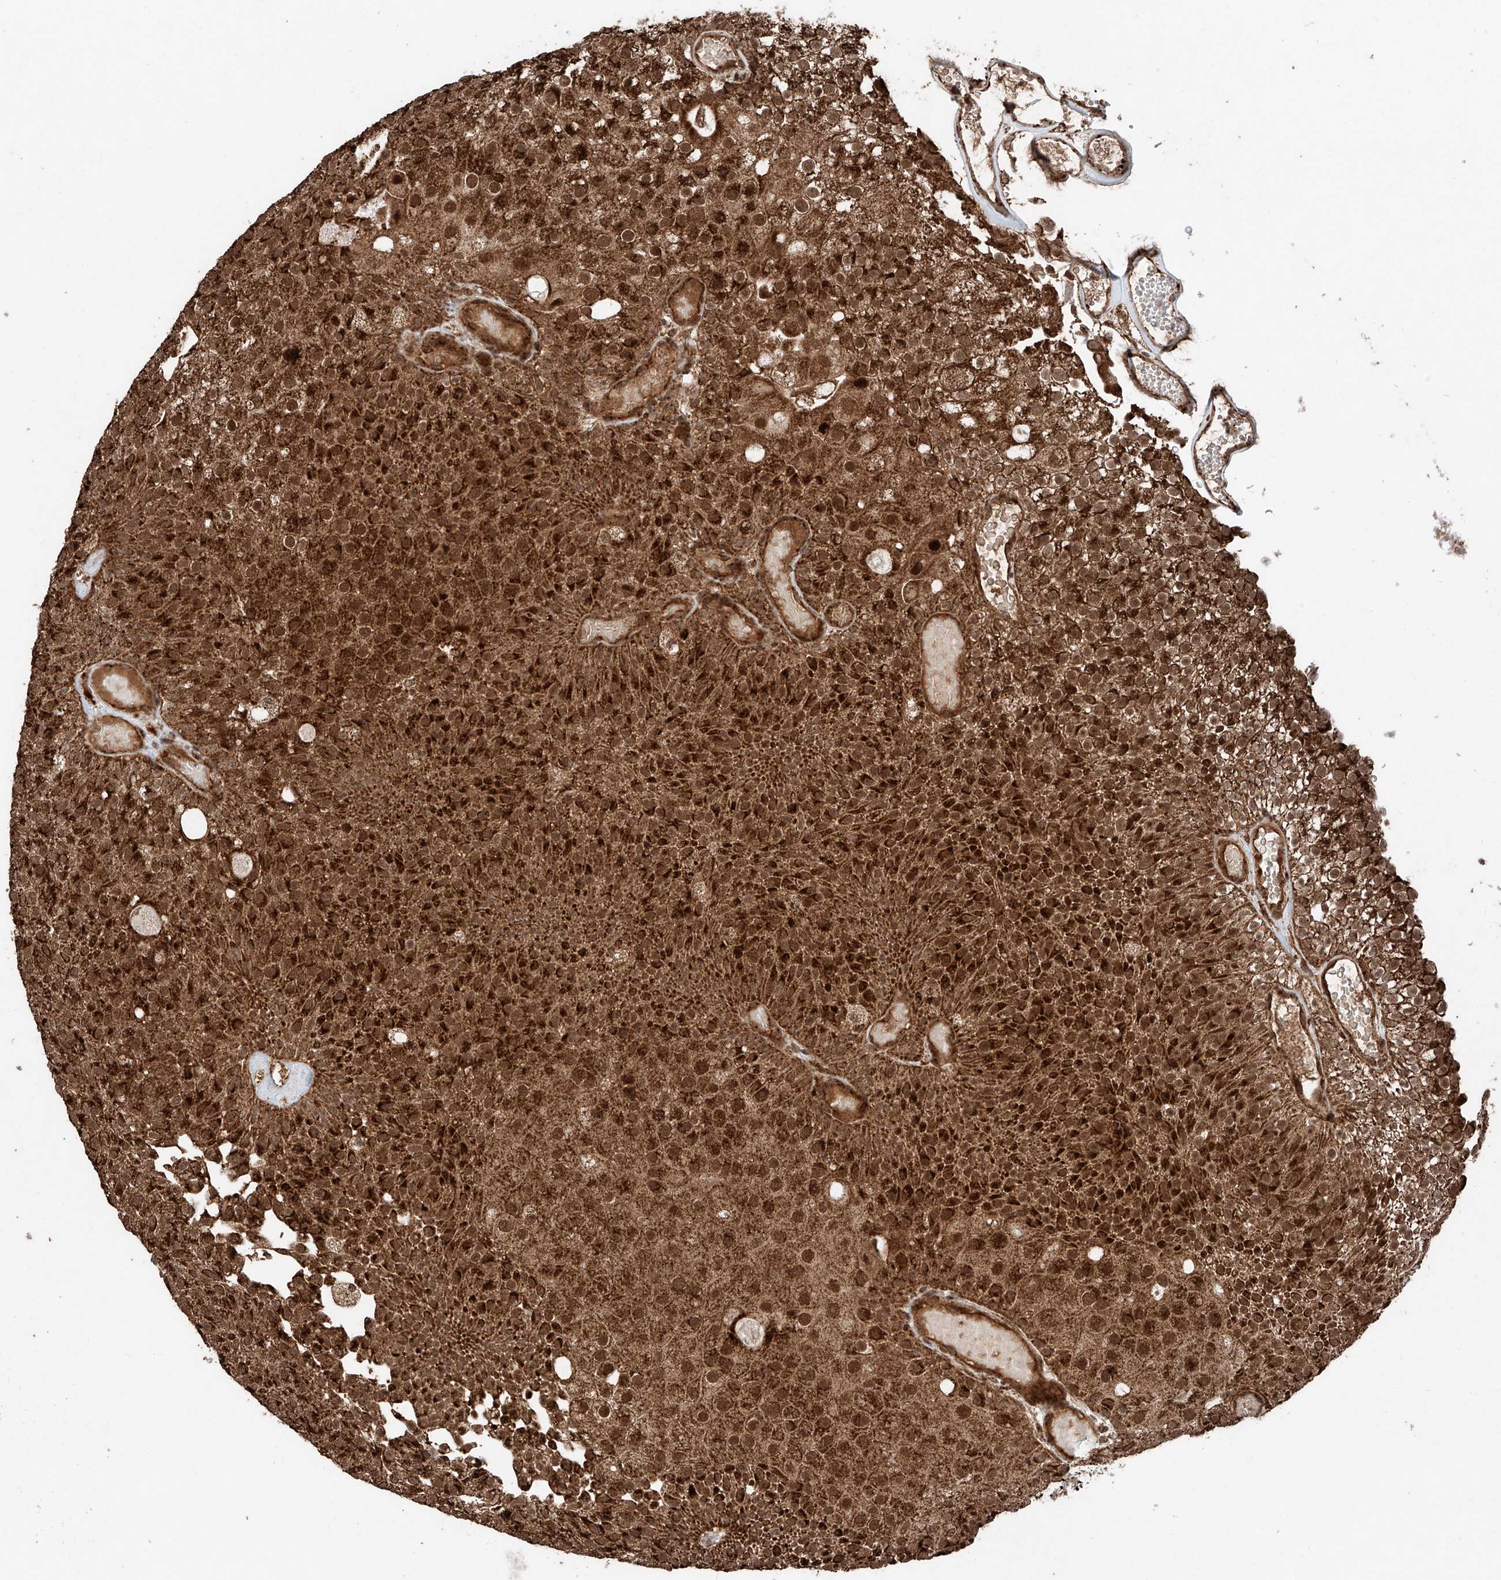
{"staining": {"intensity": "strong", "quantity": ">75%", "location": "cytoplasmic/membranous,nuclear"}, "tissue": "urothelial cancer", "cell_type": "Tumor cells", "image_type": "cancer", "snomed": [{"axis": "morphology", "description": "Urothelial carcinoma, Low grade"}, {"axis": "topography", "description": "Urinary bladder"}], "caption": "IHC histopathology image of low-grade urothelial carcinoma stained for a protein (brown), which exhibits high levels of strong cytoplasmic/membranous and nuclear positivity in about >75% of tumor cells.", "gene": "ZSCAN29", "patient": {"sex": "male", "age": 78}}